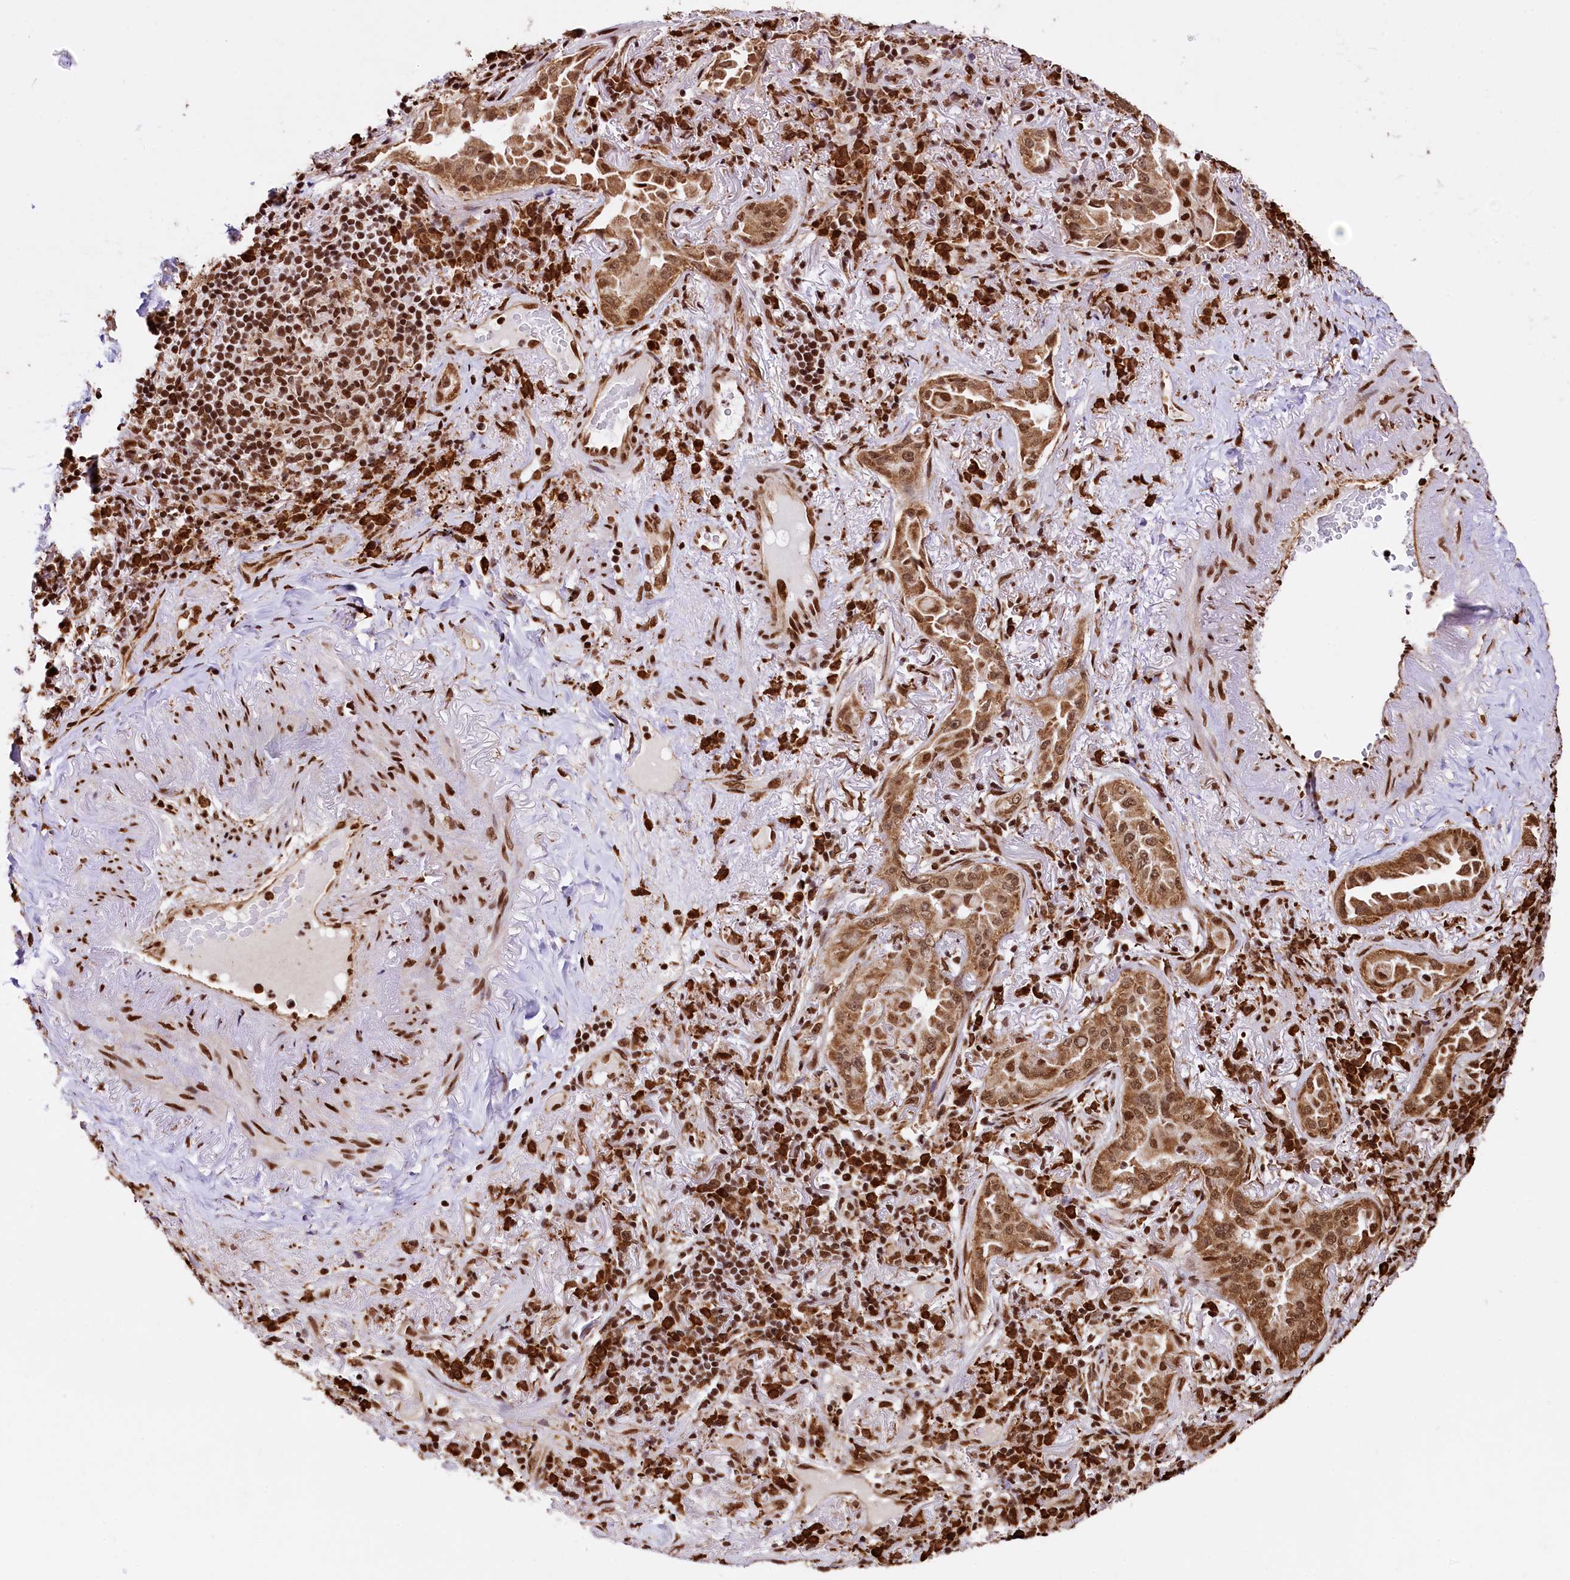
{"staining": {"intensity": "moderate", "quantity": ">75%", "location": "cytoplasmic/membranous,nuclear"}, "tissue": "lung cancer", "cell_type": "Tumor cells", "image_type": "cancer", "snomed": [{"axis": "morphology", "description": "Adenocarcinoma, NOS"}, {"axis": "topography", "description": "Lung"}], "caption": "Immunohistochemistry (IHC) (DAB (3,3'-diaminobenzidine)) staining of lung adenocarcinoma shows moderate cytoplasmic/membranous and nuclear protein positivity in approximately >75% of tumor cells.", "gene": "PDS5B", "patient": {"sex": "female", "age": 69}}